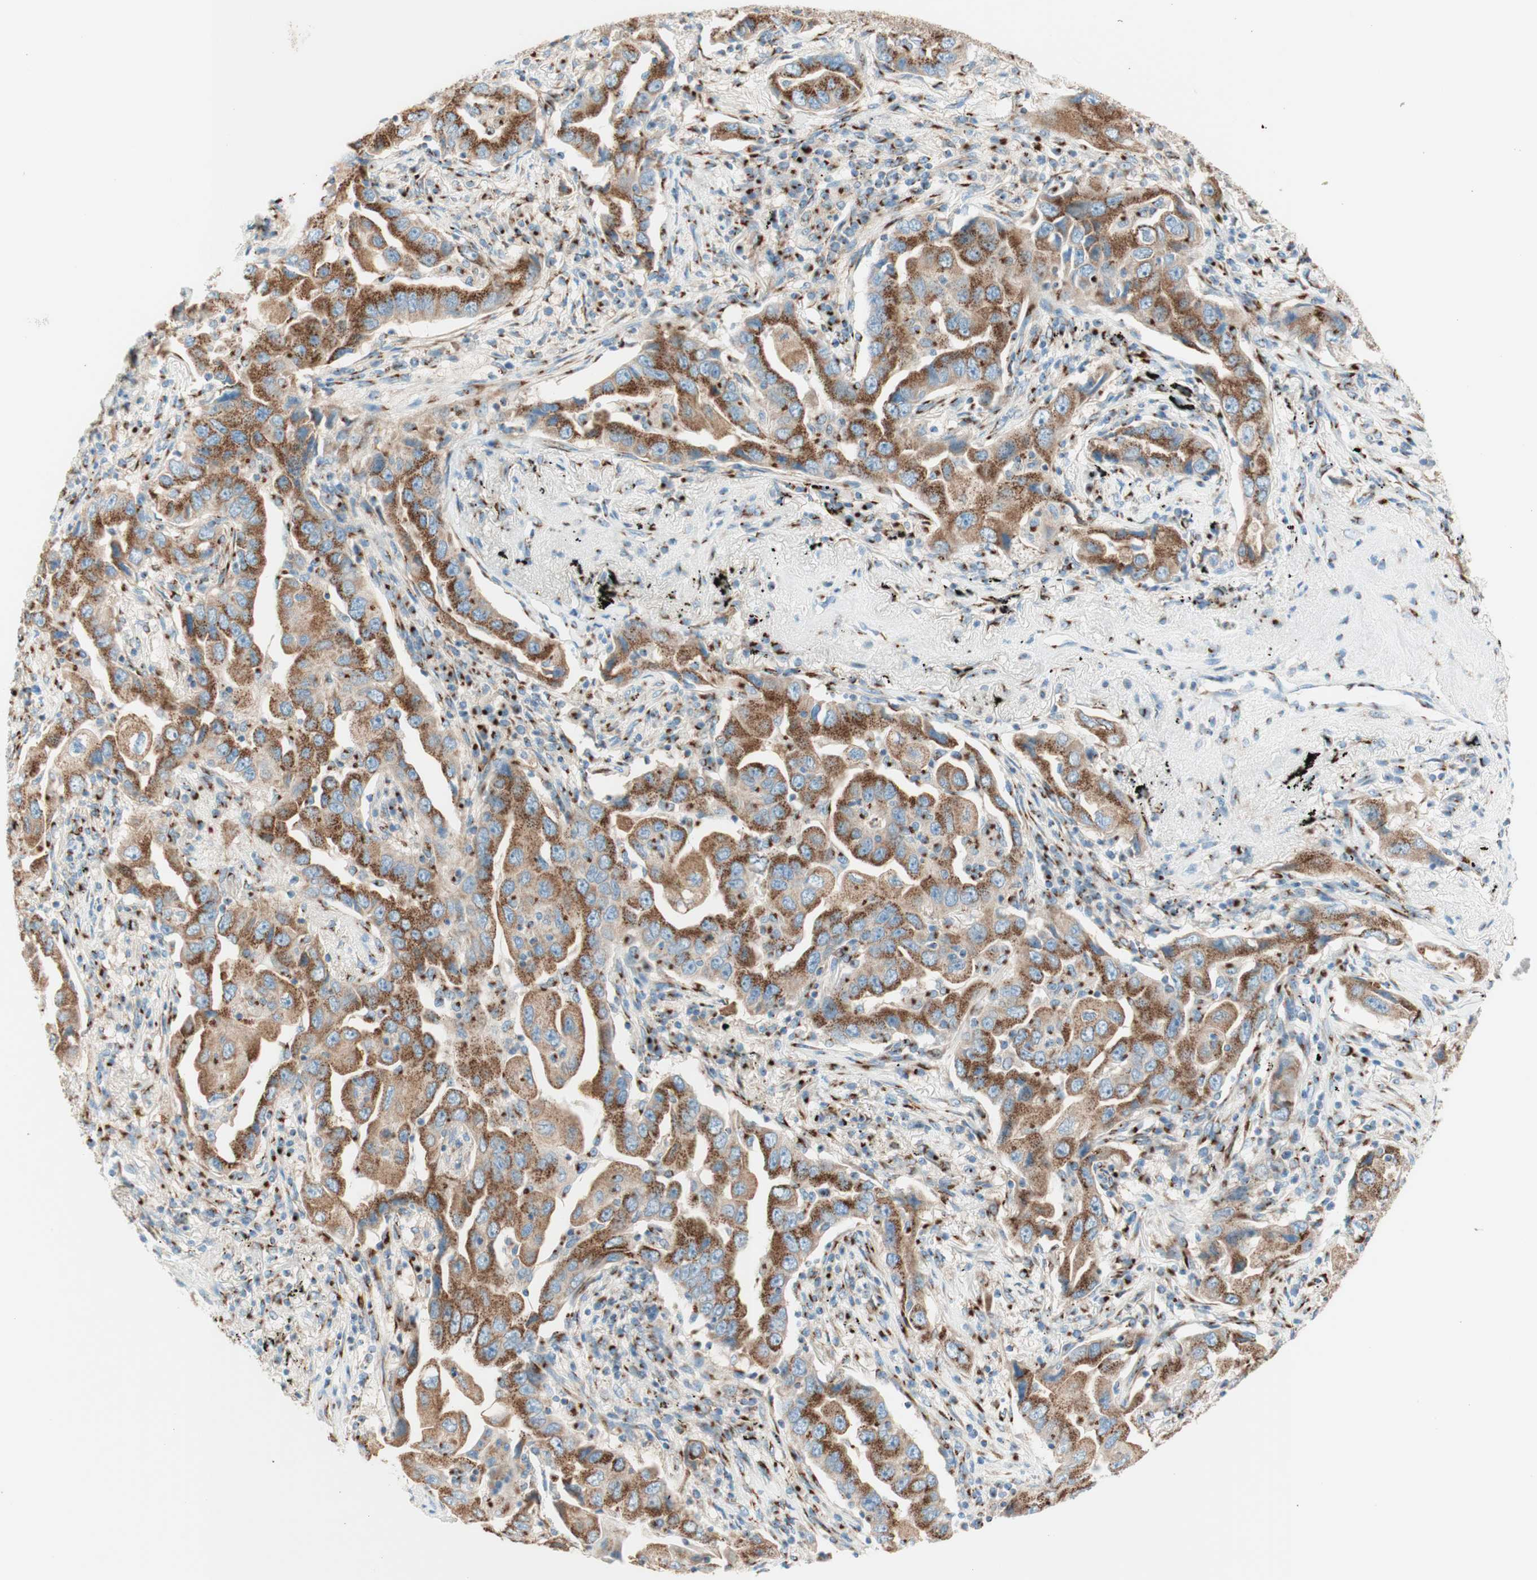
{"staining": {"intensity": "moderate", "quantity": ">75%", "location": "cytoplasmic/membranous"}, "tissue": "lung cancer", "cell_type": "Tumor cells", "image_type": "cancer", "snomed": [{"axis": "morphology", "description": "Adenocarcinoma, NOS"}, {"axis": "topography", "description": "Lung"}], "caption": "This is an image of IHC staining of lung adenocarcinoma, which shows moderate staining in the cytoplasmic/membranous of tumor cells.", "gene": "GOLGB1", "patient": {"sex": "female", "age": 65}}